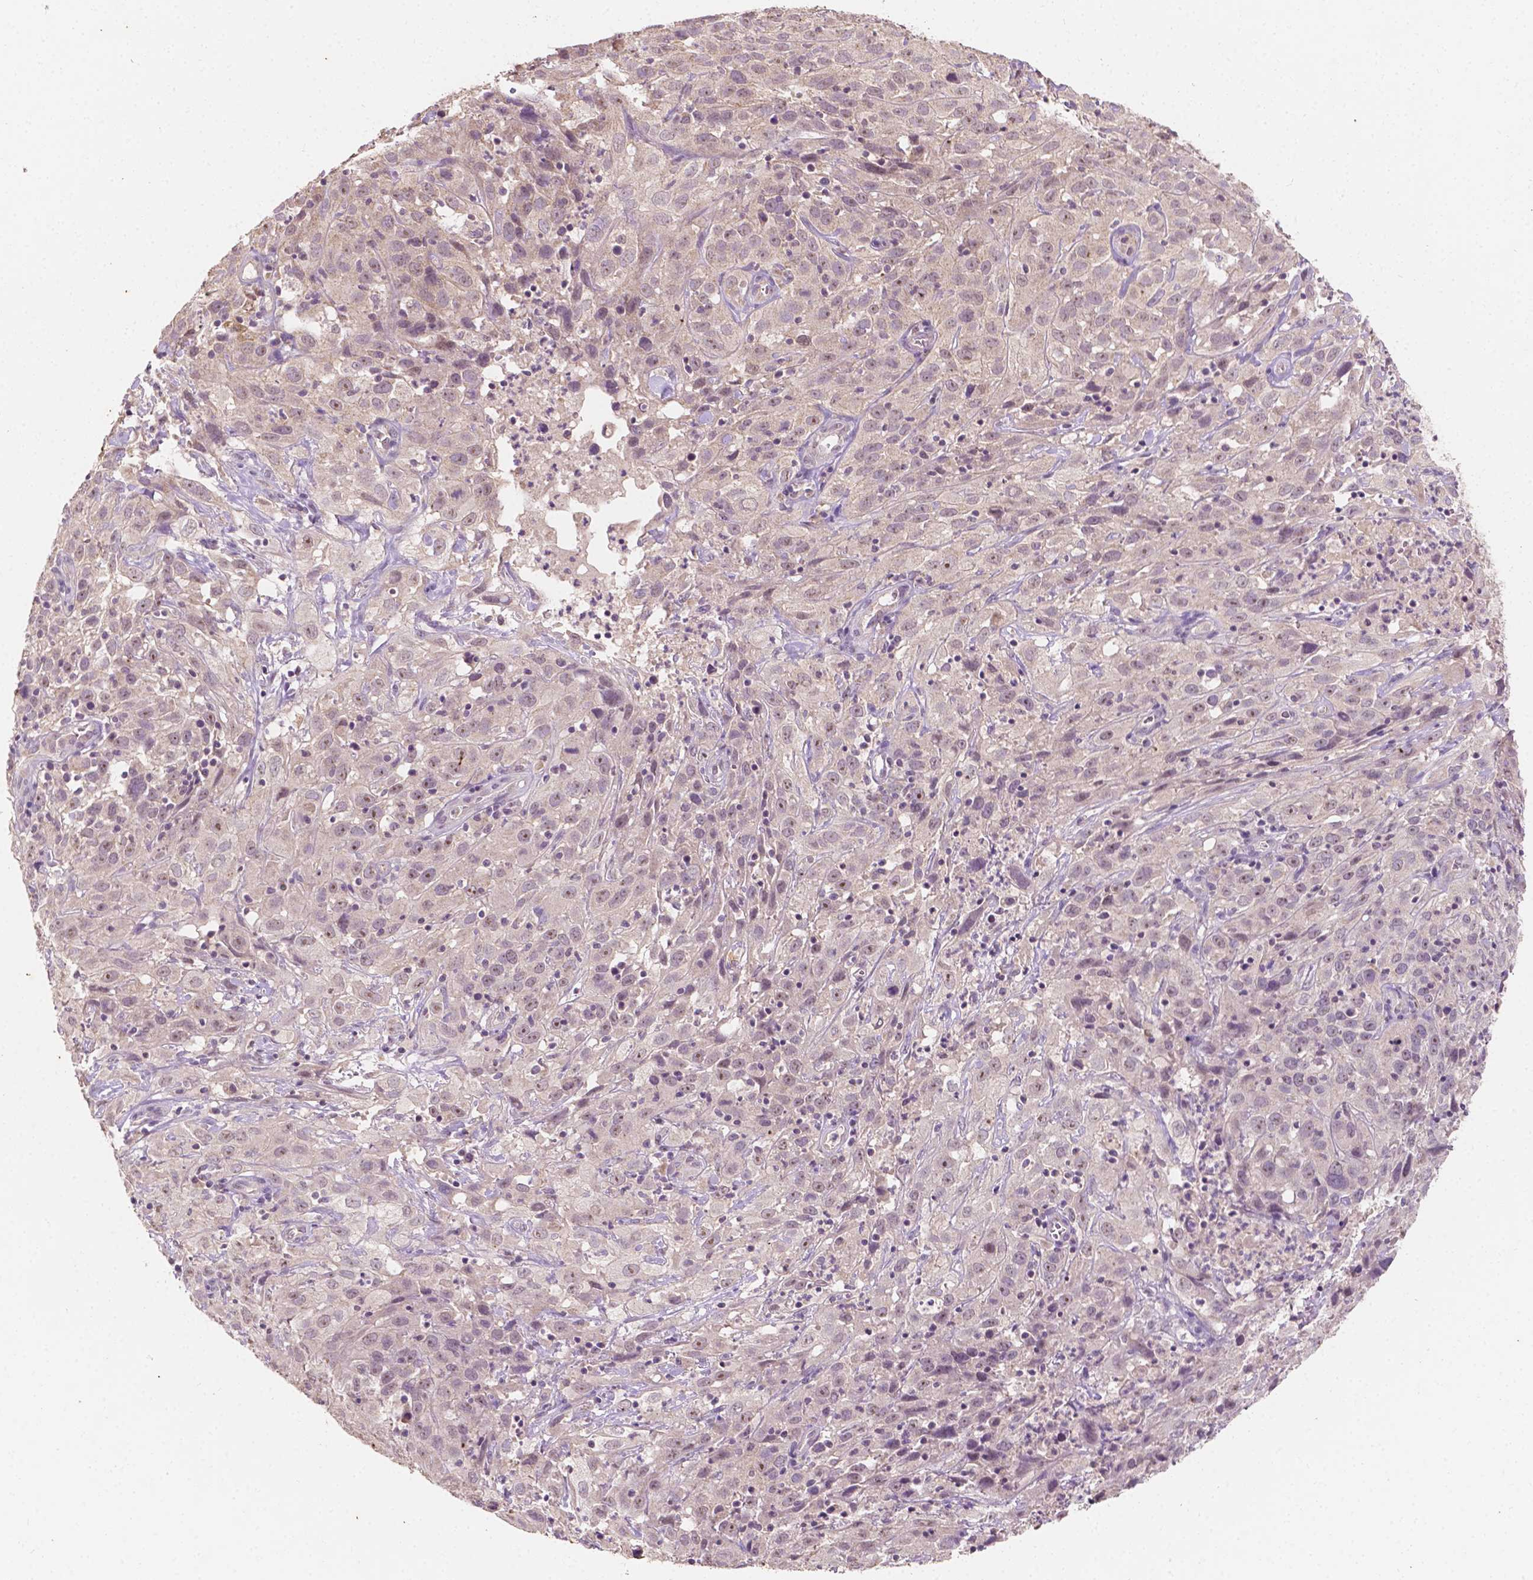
{"staining": {"intensity": "negative", "quantity": "none", "location": "none"}, "tissue": "cervical cancer", "cell_type": "Tumor cells", "image_type": "cancer", "snomed": [{"axis": "morphology", "description": "Squamous cell carcinoma, NOS"}, {"axis": "topography", "description": "Cervix"}], "caption": "Cervical cancer was stained to show a protein in brown. There is no significant positivity in tumor cells.", "gene": "SIRT2", "patient": {"sex": "female", "age": 32}}